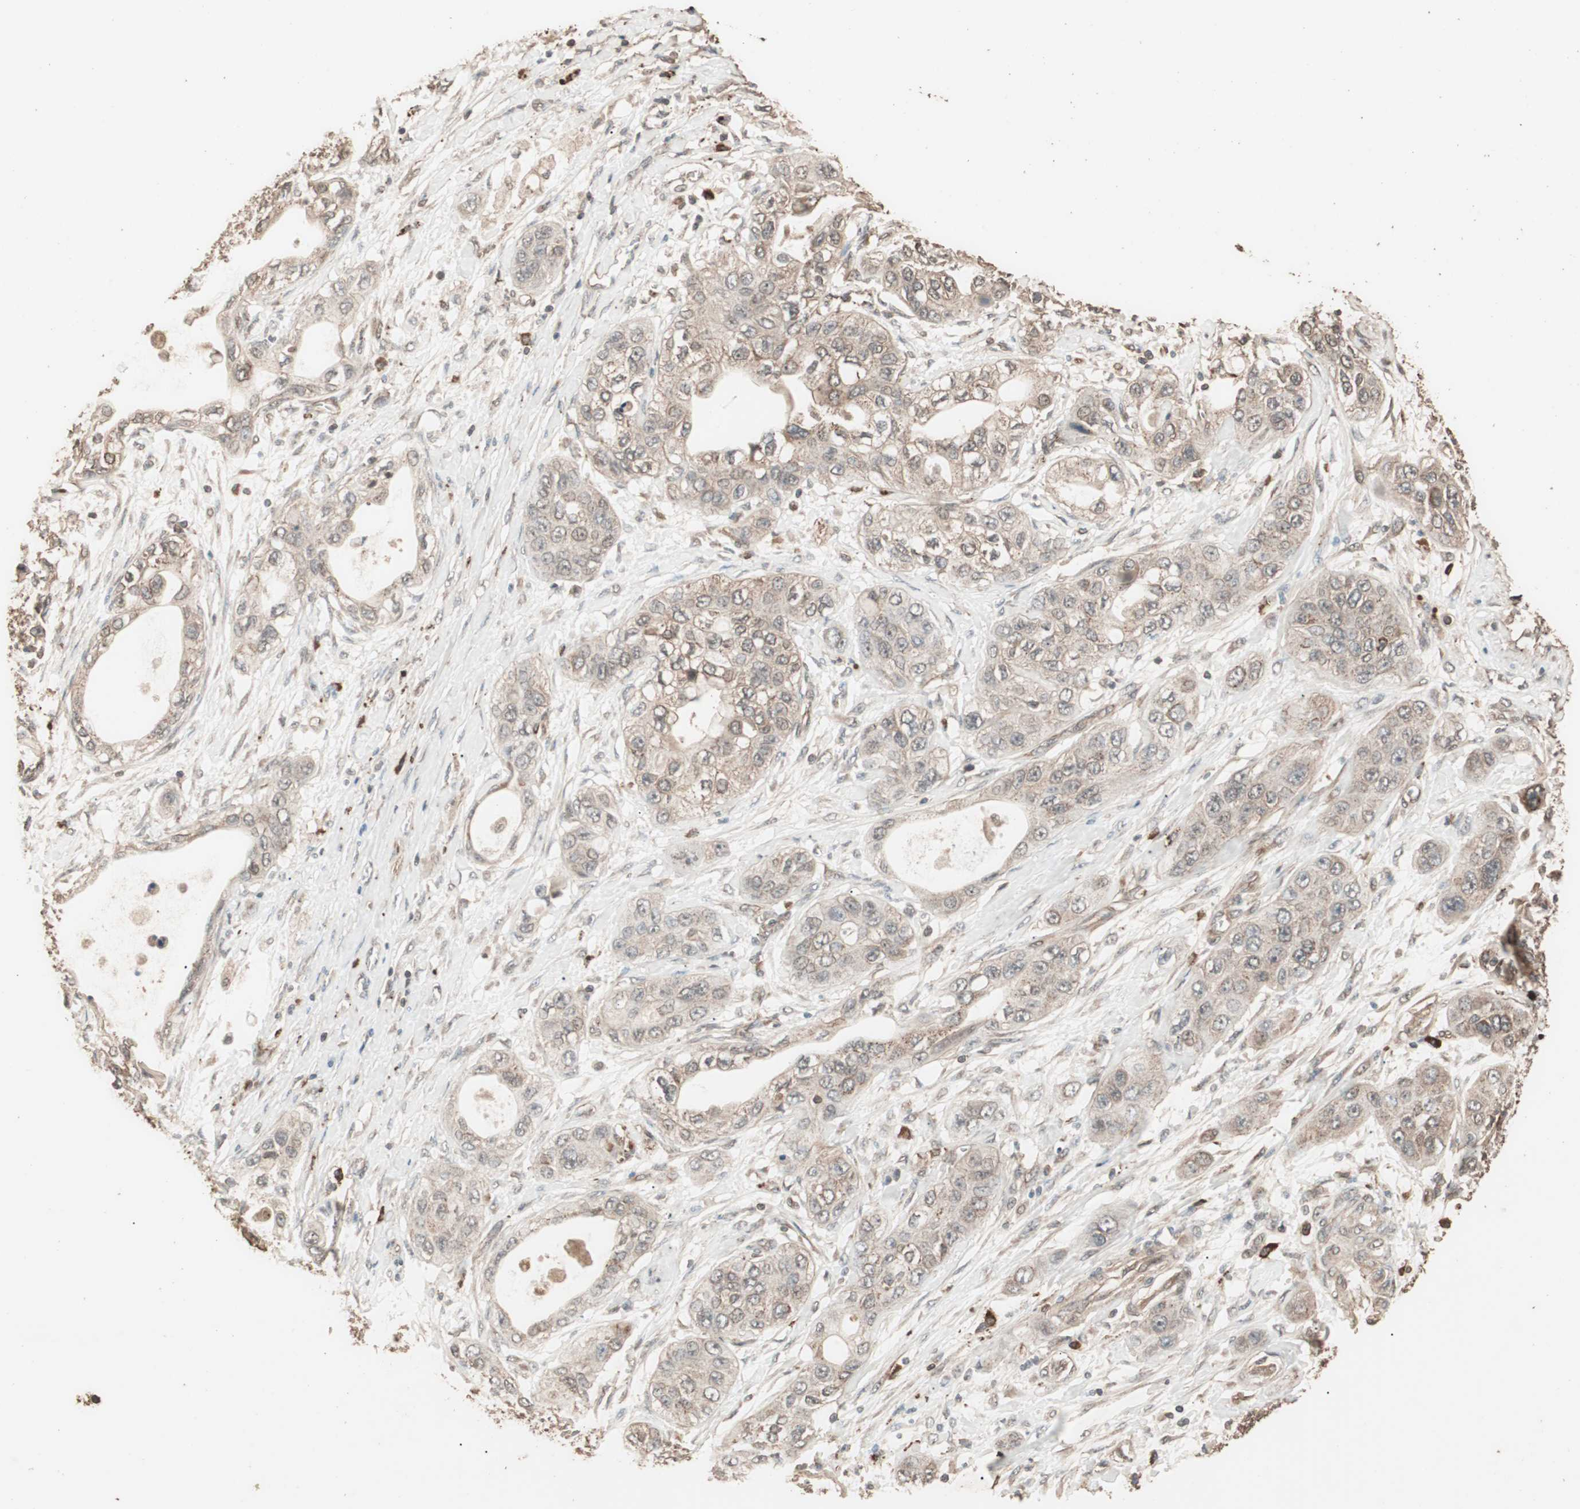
{"staining": {"intensity": "moderate", "quantity": ">75%", "location": "cytoplasmic/membranous"}, "tissue": "pancreatic cancer", "cell_type": "Tumor cells", "image_type": "cancer", "snomed": [{"axis": "morphology", "description": "Adenocarcinoma, NOS"}, {"axis": "topography", "description": "Pancreas"}], "caption": "Protein expression analysis of pancreatic adenocarcinoma displays moderate cytoplasmic/membranous expression in about >75% of tumor cells. (IHC, brightfield microscopy, high magnification).", "gene": "CCN4", "patient": {"sex": "female", "age": 70}}